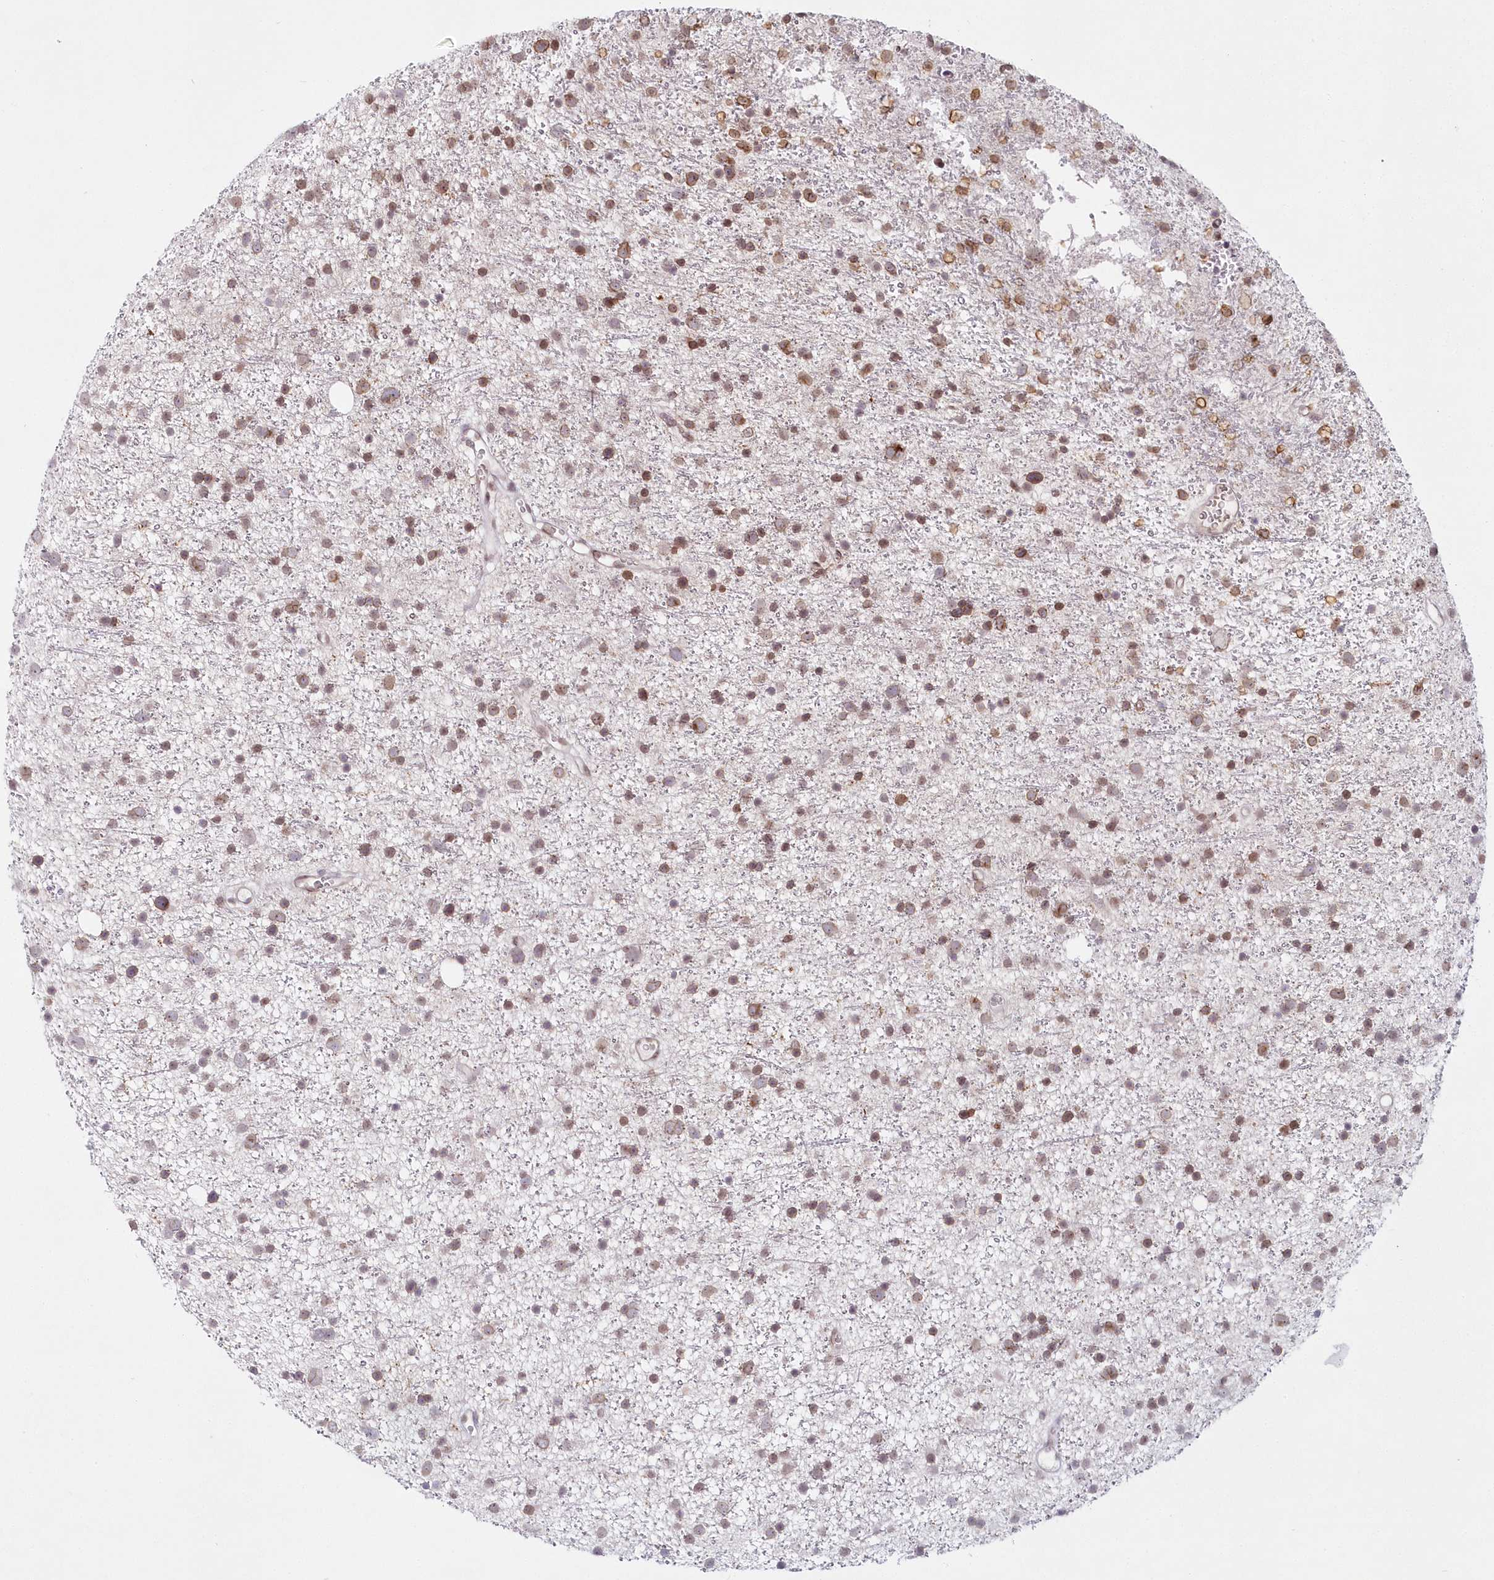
{"staining": {"intensity": "moderate", "quantity": "25%-75%", "location": "nuclear"}, "tissue": "glioma", "cell_type": "Tumor cells", "image_type": "cancer", "snomed": [{"axis": "morphology", "description": "Glioma, malignant, Low grade"}, {"axis": "topography", "description": "Cerebral cortex"}], "caption": "High-power microscopy captured an immunohistochemistry histopathology image of malignant low-grade glioma, revealing moderate nuclear positivity in approximately 25%-75% of tumor cells.", "gene": "HYCC2", "patient": {"sex": "female", "age": 39}}